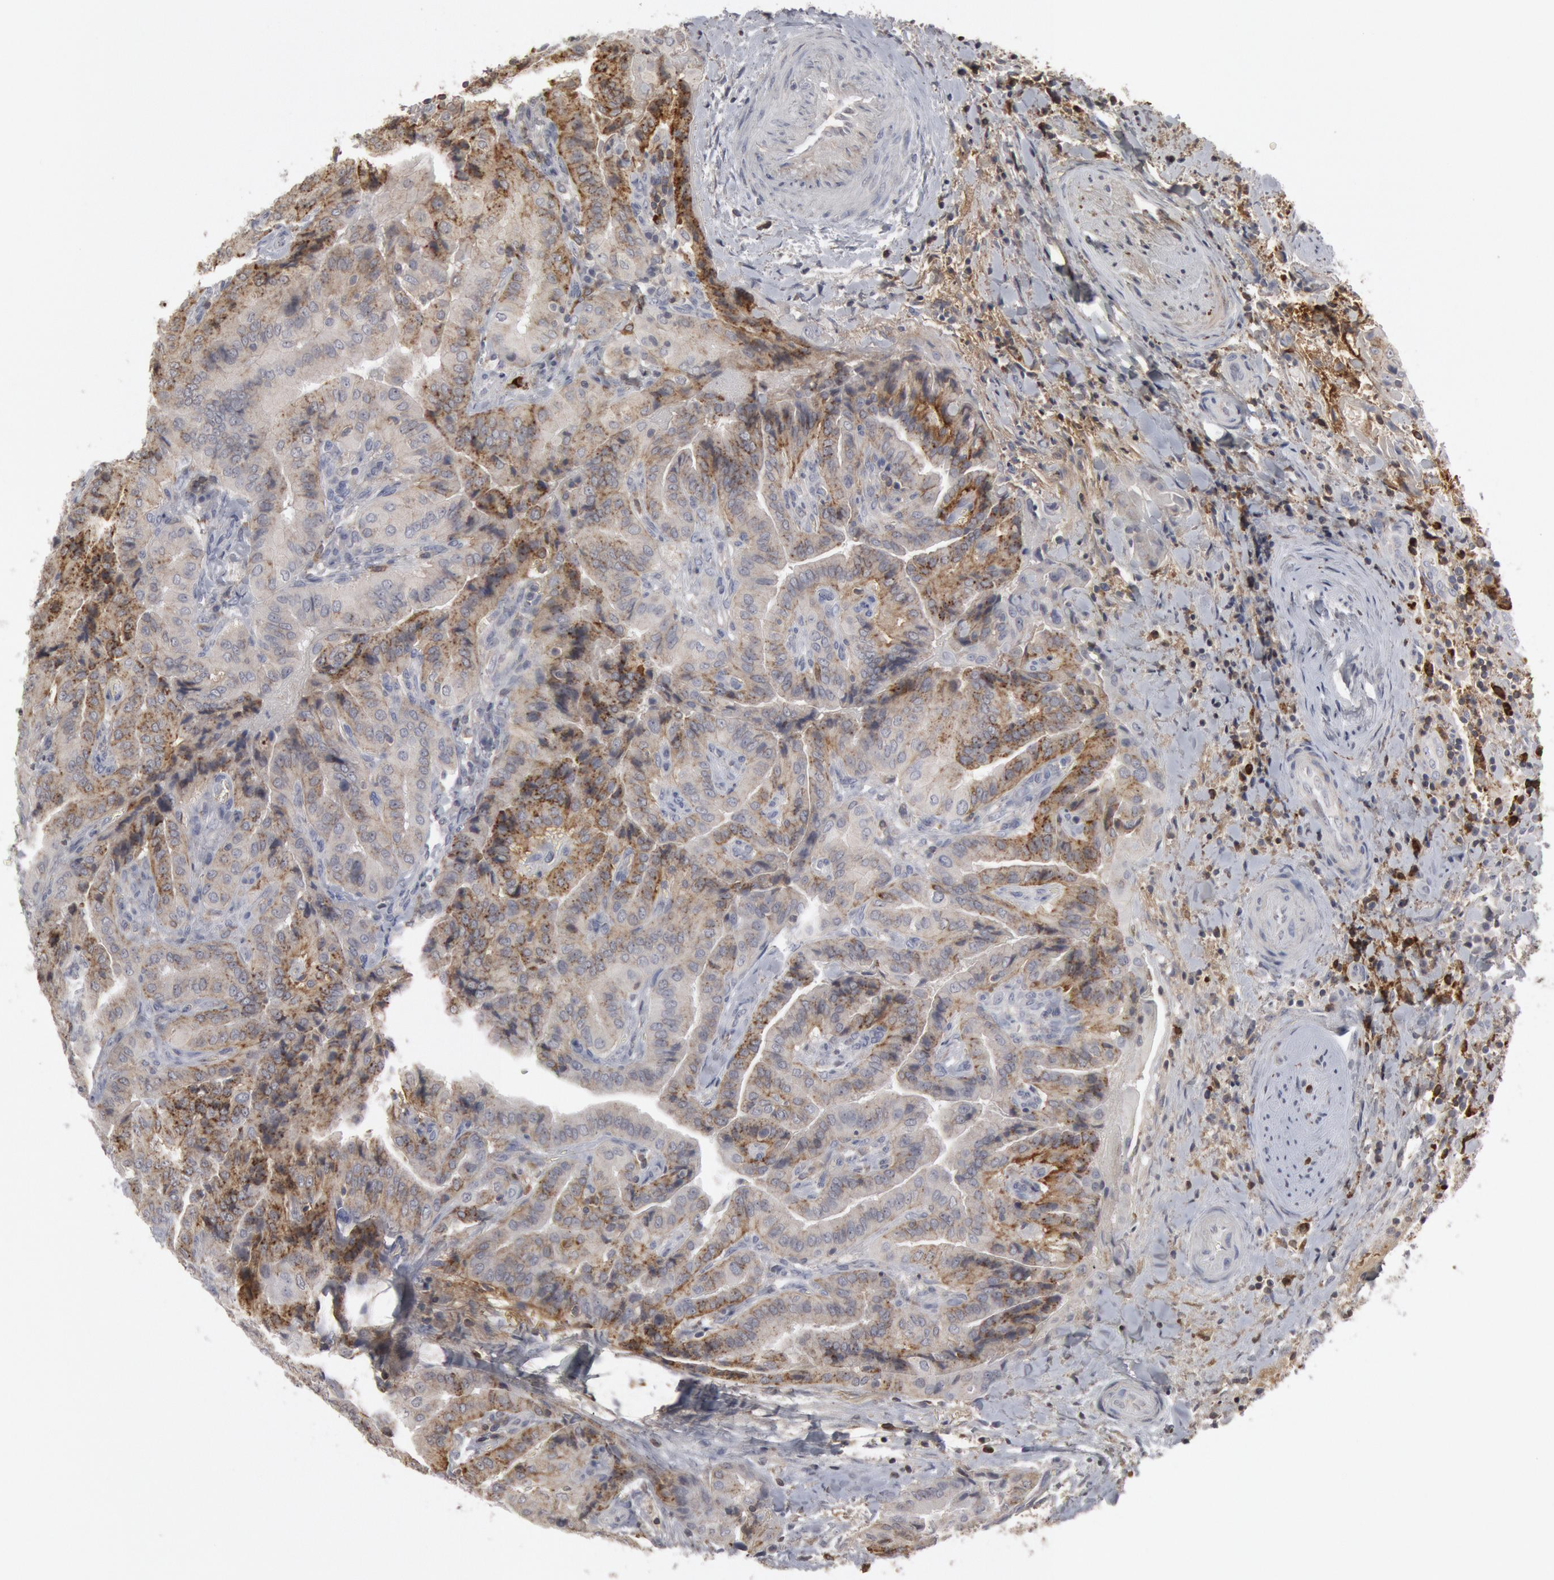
{"staining": {"intensity": "moderate", "quantity": "<25%", "location": "cytoplasmic/membranous"}, "tissue": "thyroid cancer", "cell_type": "Tumor cells", "image_type": "cancer", "snomed": [{"axis": "morphology", "description": "Papillary adenocarcinoma, NOS"}, {"axis": "topography", "description": "Thyroid gland"}], "caption": "Human thyroid cancer (papillary adenocarcinoma) stained with a protein marker shows moderate staining in tumor cells.", "gene": "C1QC", "patient": {"sex": "female", "age": 71}}